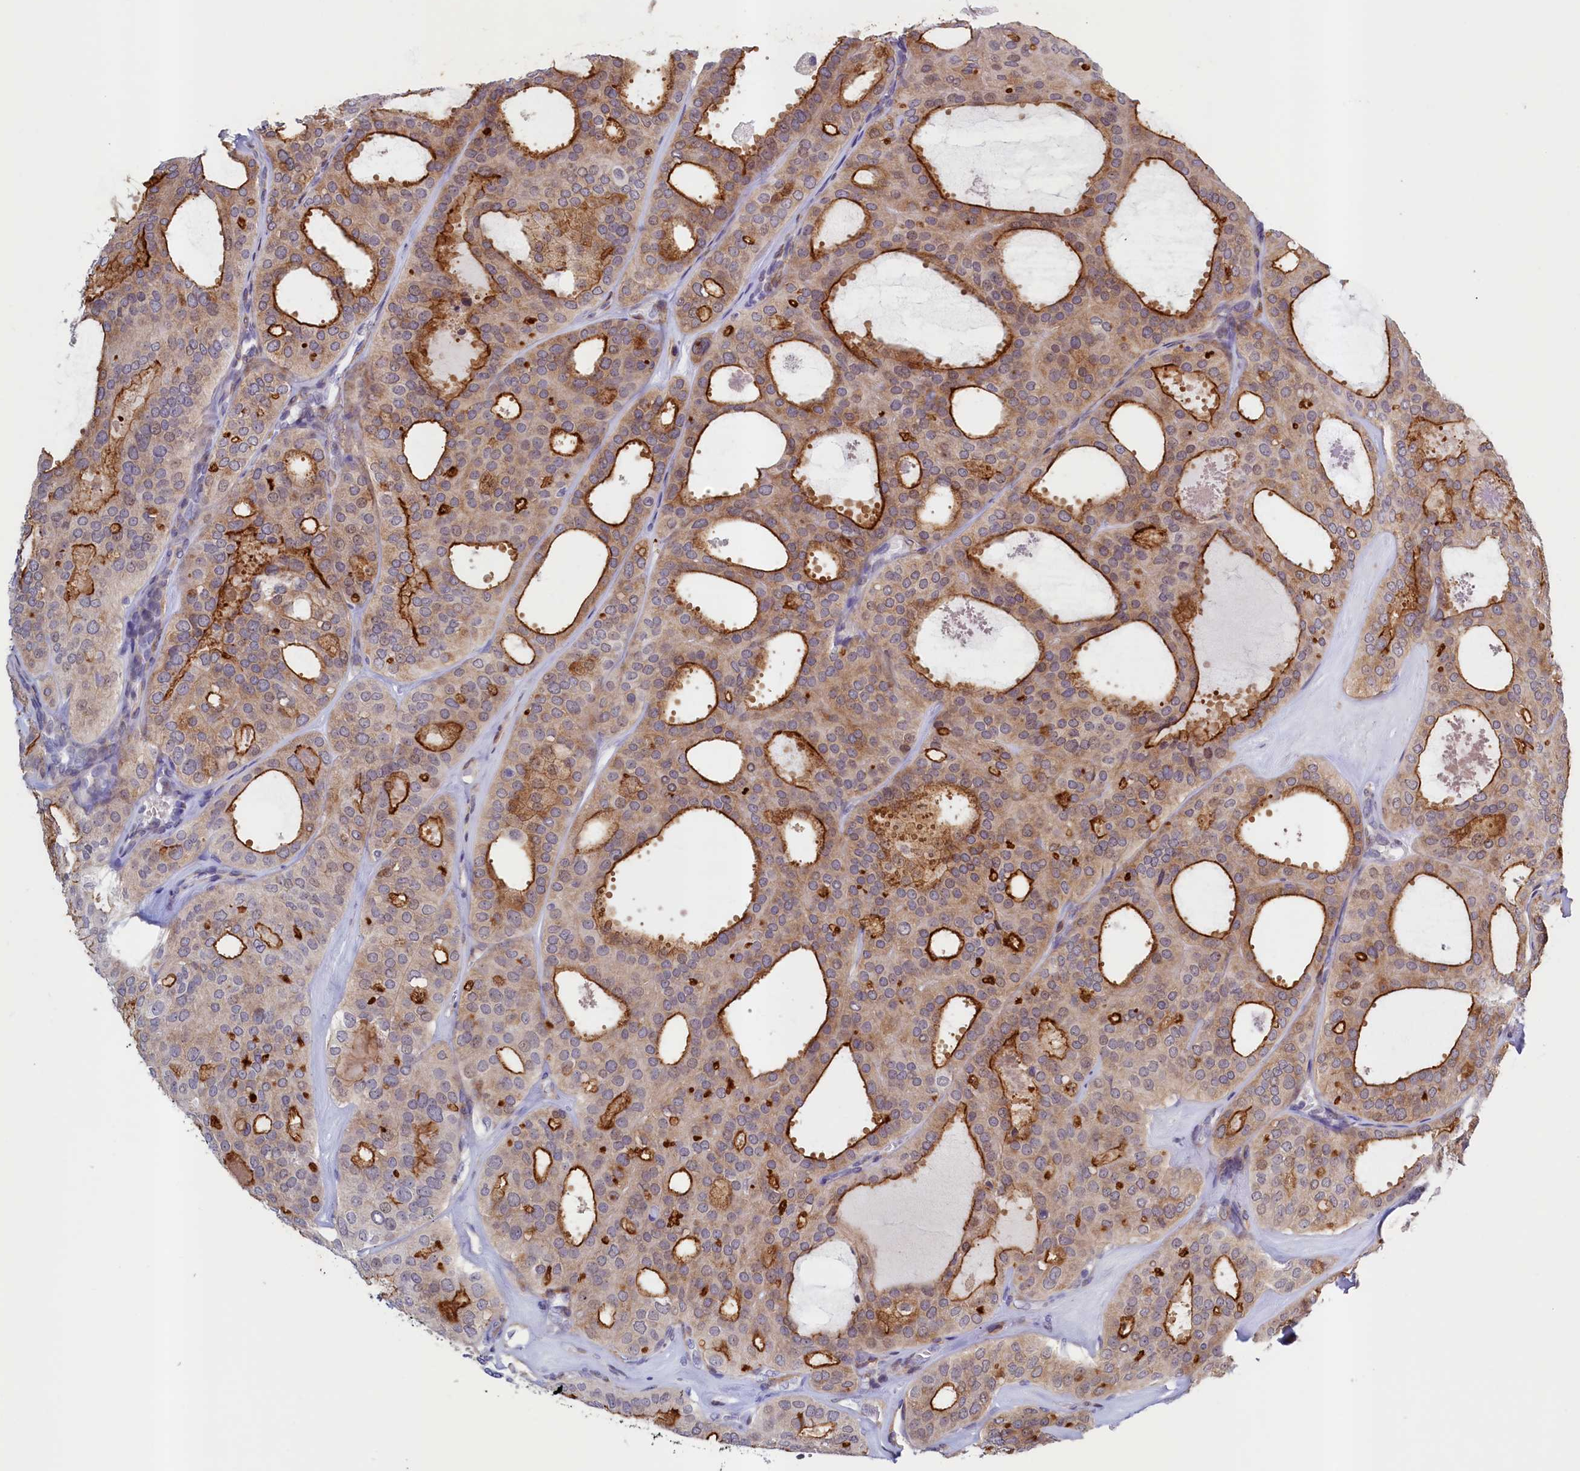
{"staining": {"intensity": "strong", "quantity": "25%-75%", "location": "cytoplasmic/membranous"}, "tissue": "thyroid cancer", "cell_type": "Tumor cells", "image_type": "cancer", "snomed": [{"axis": "morphology", "description": "Follicular adenoma carcinoma, NOS"}, {"axis": "topography", "description": "Thyroid gland"}], "caption": "DAB immunohistochemical staining of thyroid cancer shows strong cytoplasmic/membranous protein positivity in approximately 25%-75% of tumor cells. (brown staining indicates protein expression, while blue staining denotes nuclei).", "gene": "PACSIN3", "patient": {"sex": "male", "age": 75}}